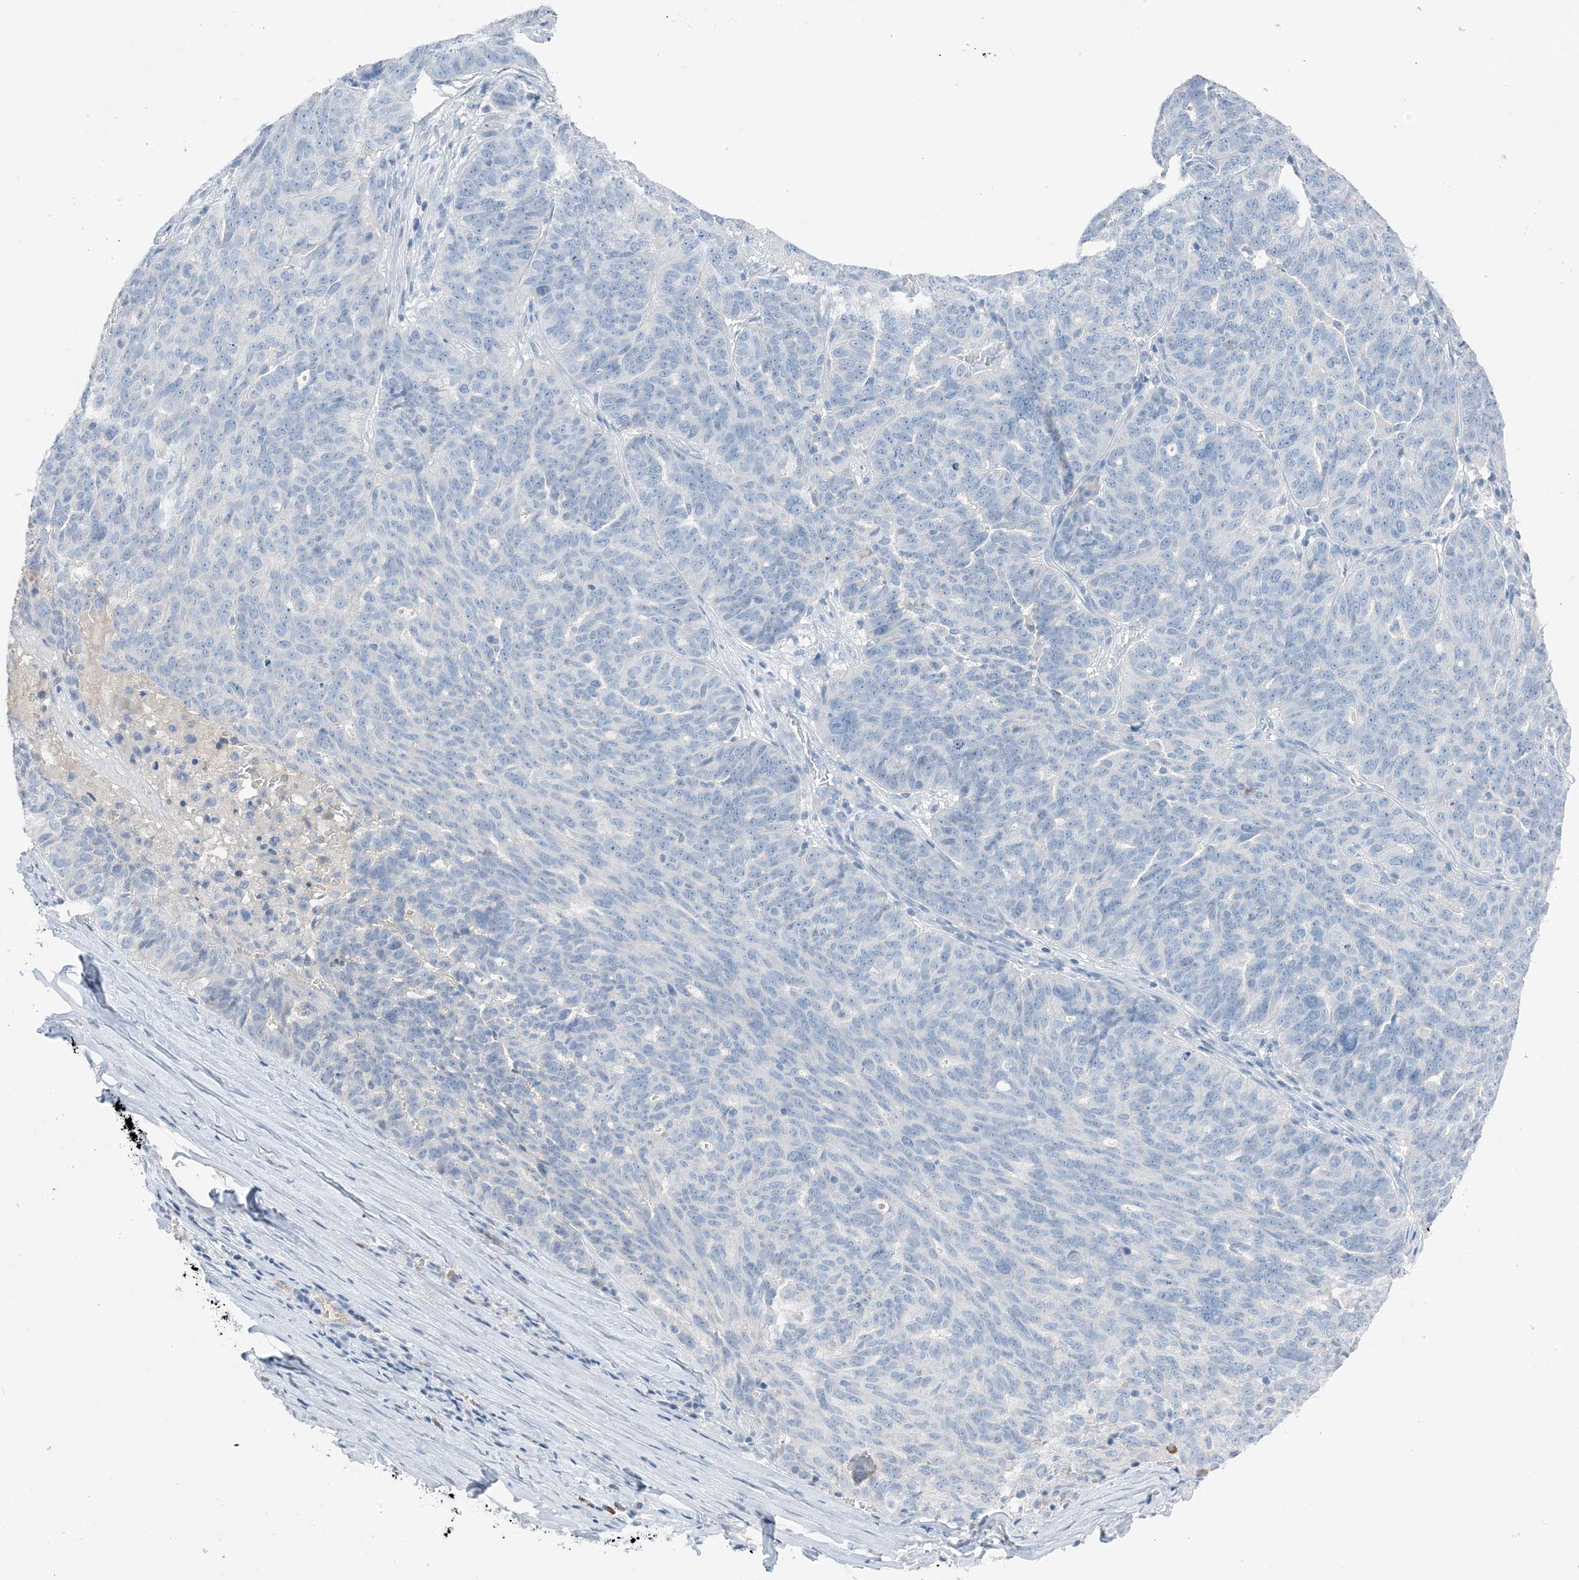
{"staining": {"intensity": "negative", "quantity": "none", "location": "none"}, "tissue": "ovarian cancer", "cell_type": "Tumor cells", "image_type": "cancer", "snomed": [{"axis": "morphology", "description": "Cystadenocarcinoma, serous, NOS"}, {"axis": "topography", "description": "Ovary"}], "caption": "This is an immunohistochemistry histopathology image of human ovarian cancer (serous cystadenocarcinoma). There is no expression in tumor cells.", "gene": "CTRL", "patient": {"sex": "female", "age": 59}}